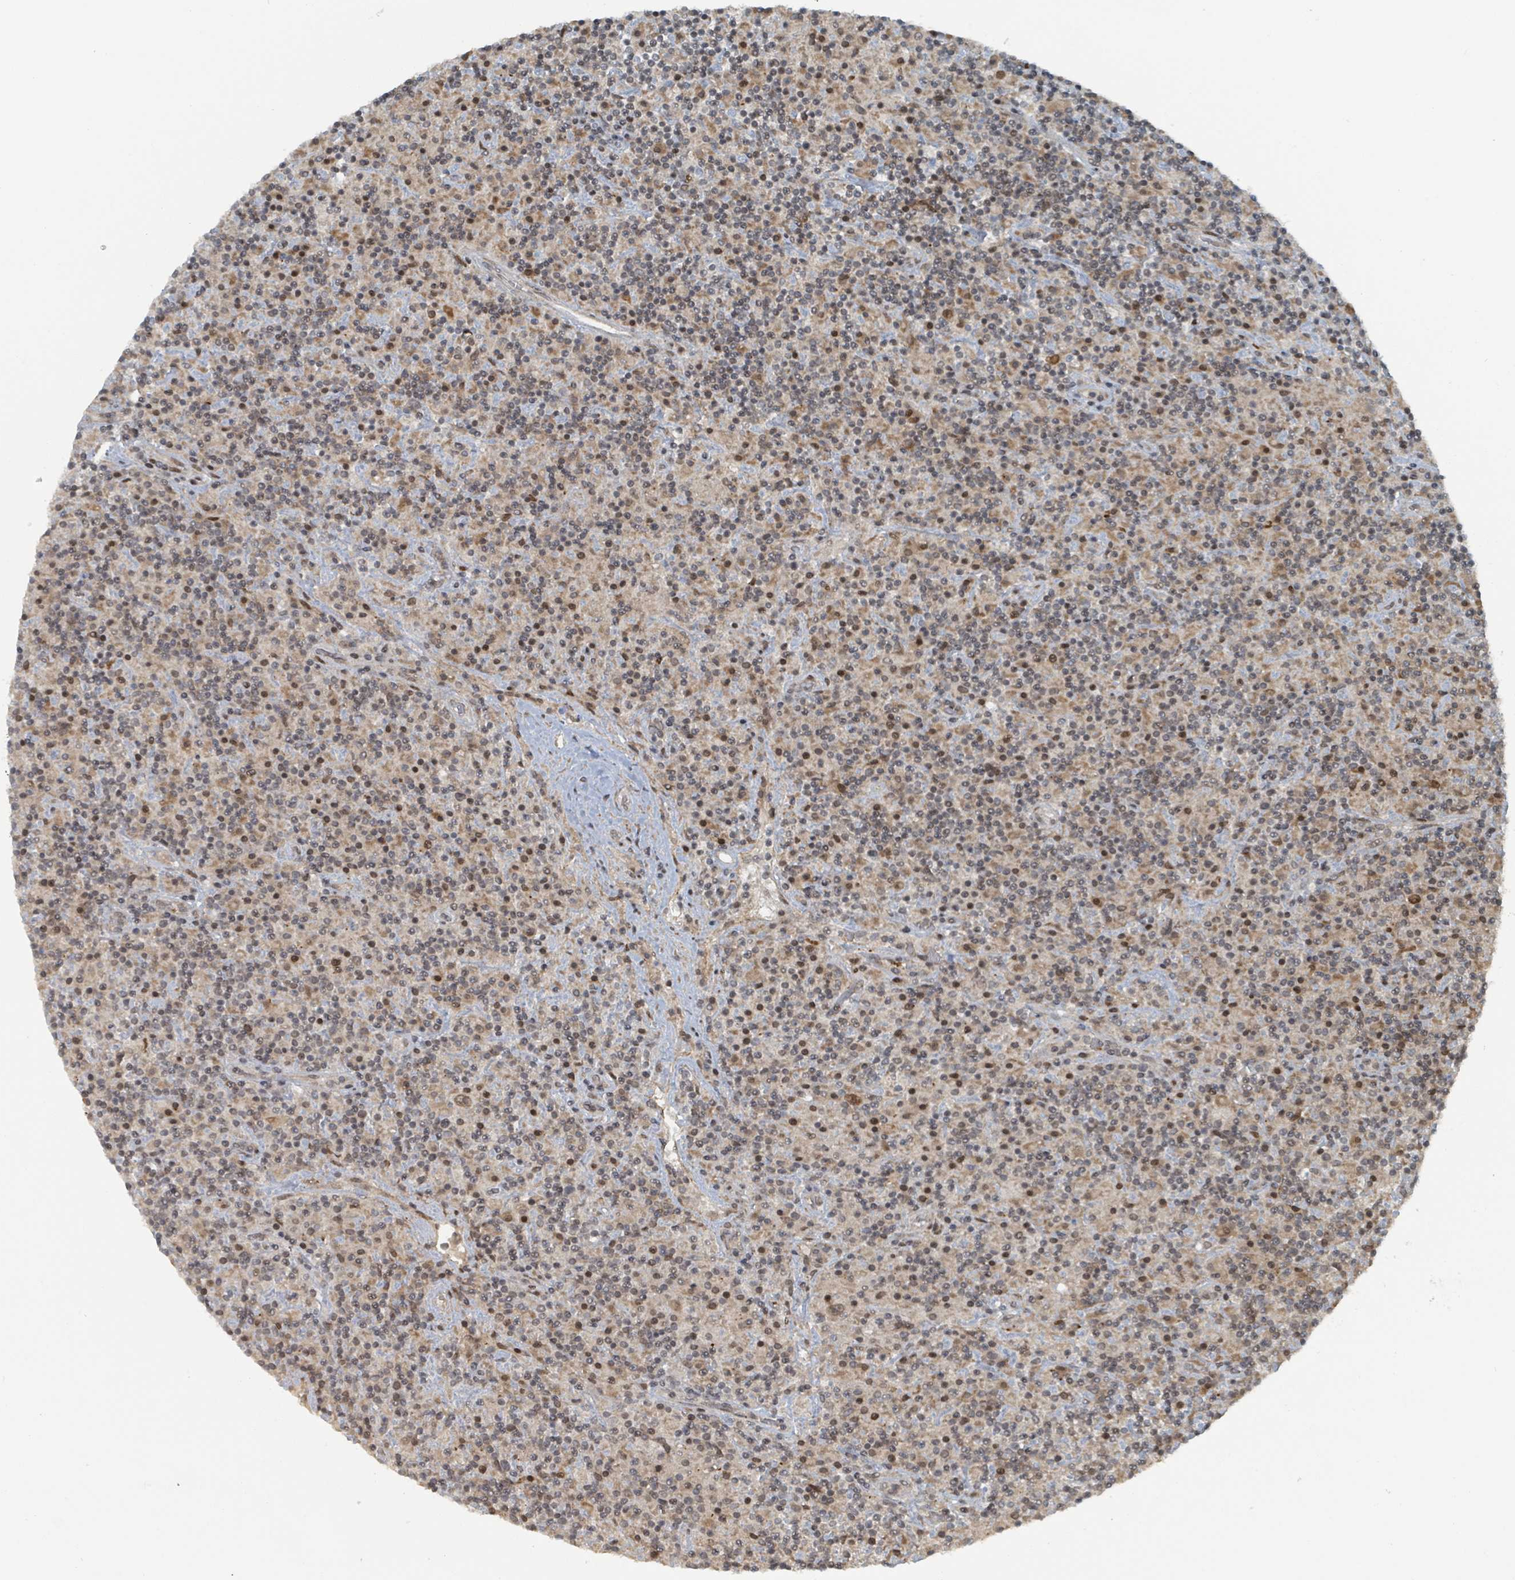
{"staining": {"intensity": "weak", "quantity": ">75%", "location": "nuclear"}, "tissue": "lymphoma", "cell_type": "Tumor cells", "image_type": "cancer", "snomed": [{"axis": "morphology", "description": "Hodgkin's disease, NOS"}, {"axis": "topography", "description": "Lymph node"}], "caption": "Protein analysis of lymphoma tissue displays weak nuclear positivity in approximately >75% of tumor cells. The staining is performed using DAB (3,3'-diaminobenzidine) brown chromogen to label protein expression. The nuclei are counter-stained blue using hematoxylin.", "gene": "PHIP", "patient": {"sex": "male", "age": 70}}